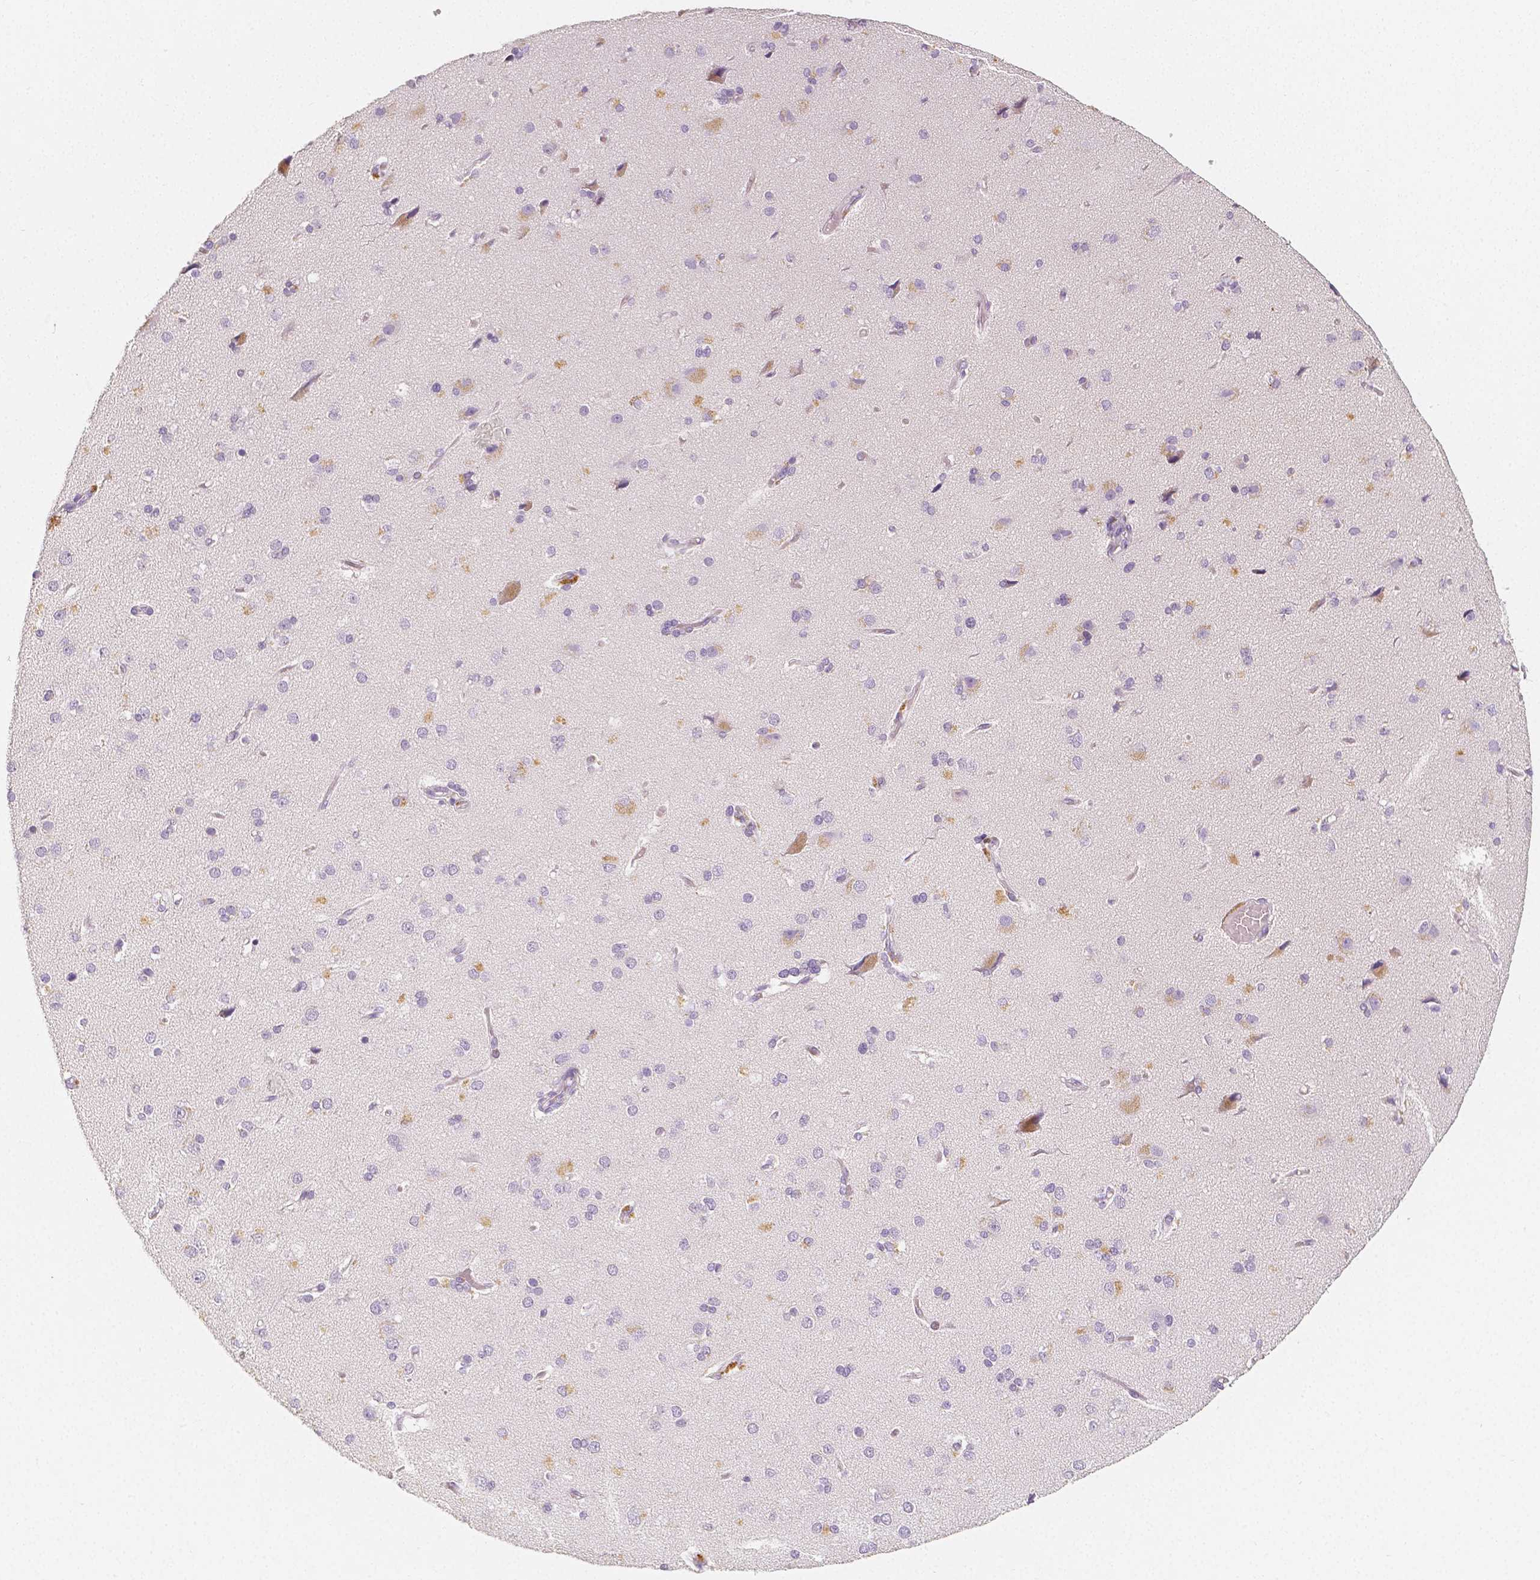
{"staining": {"intensity": "negative", "quantity": "none", "location": "none"}, "tissue": "cerebral cortex", "cell_type": "Endothelial cells", "image_type": "normal", "snomed": [{"axis": "morphology", "description": "Normal tissue, NOS"}, {"axis": "morphology", "description": "Glioma, malignant, High grade"}, {"axis": "topography", "description": "Cerebral cortex"}], "caption": "An immunohistochemistry (IHC) micrograph of benign cerebral cortex is shown. There is no staining in endothelial cells of cerebral cortex. The staining was performed using DAB to visualize the protein expression in brown, while the nuclei were stained in blue with hematoxylin (Magnification: 20x).", "gene": "HNF1B", "patient": {"sex": "male", "age": 71}}